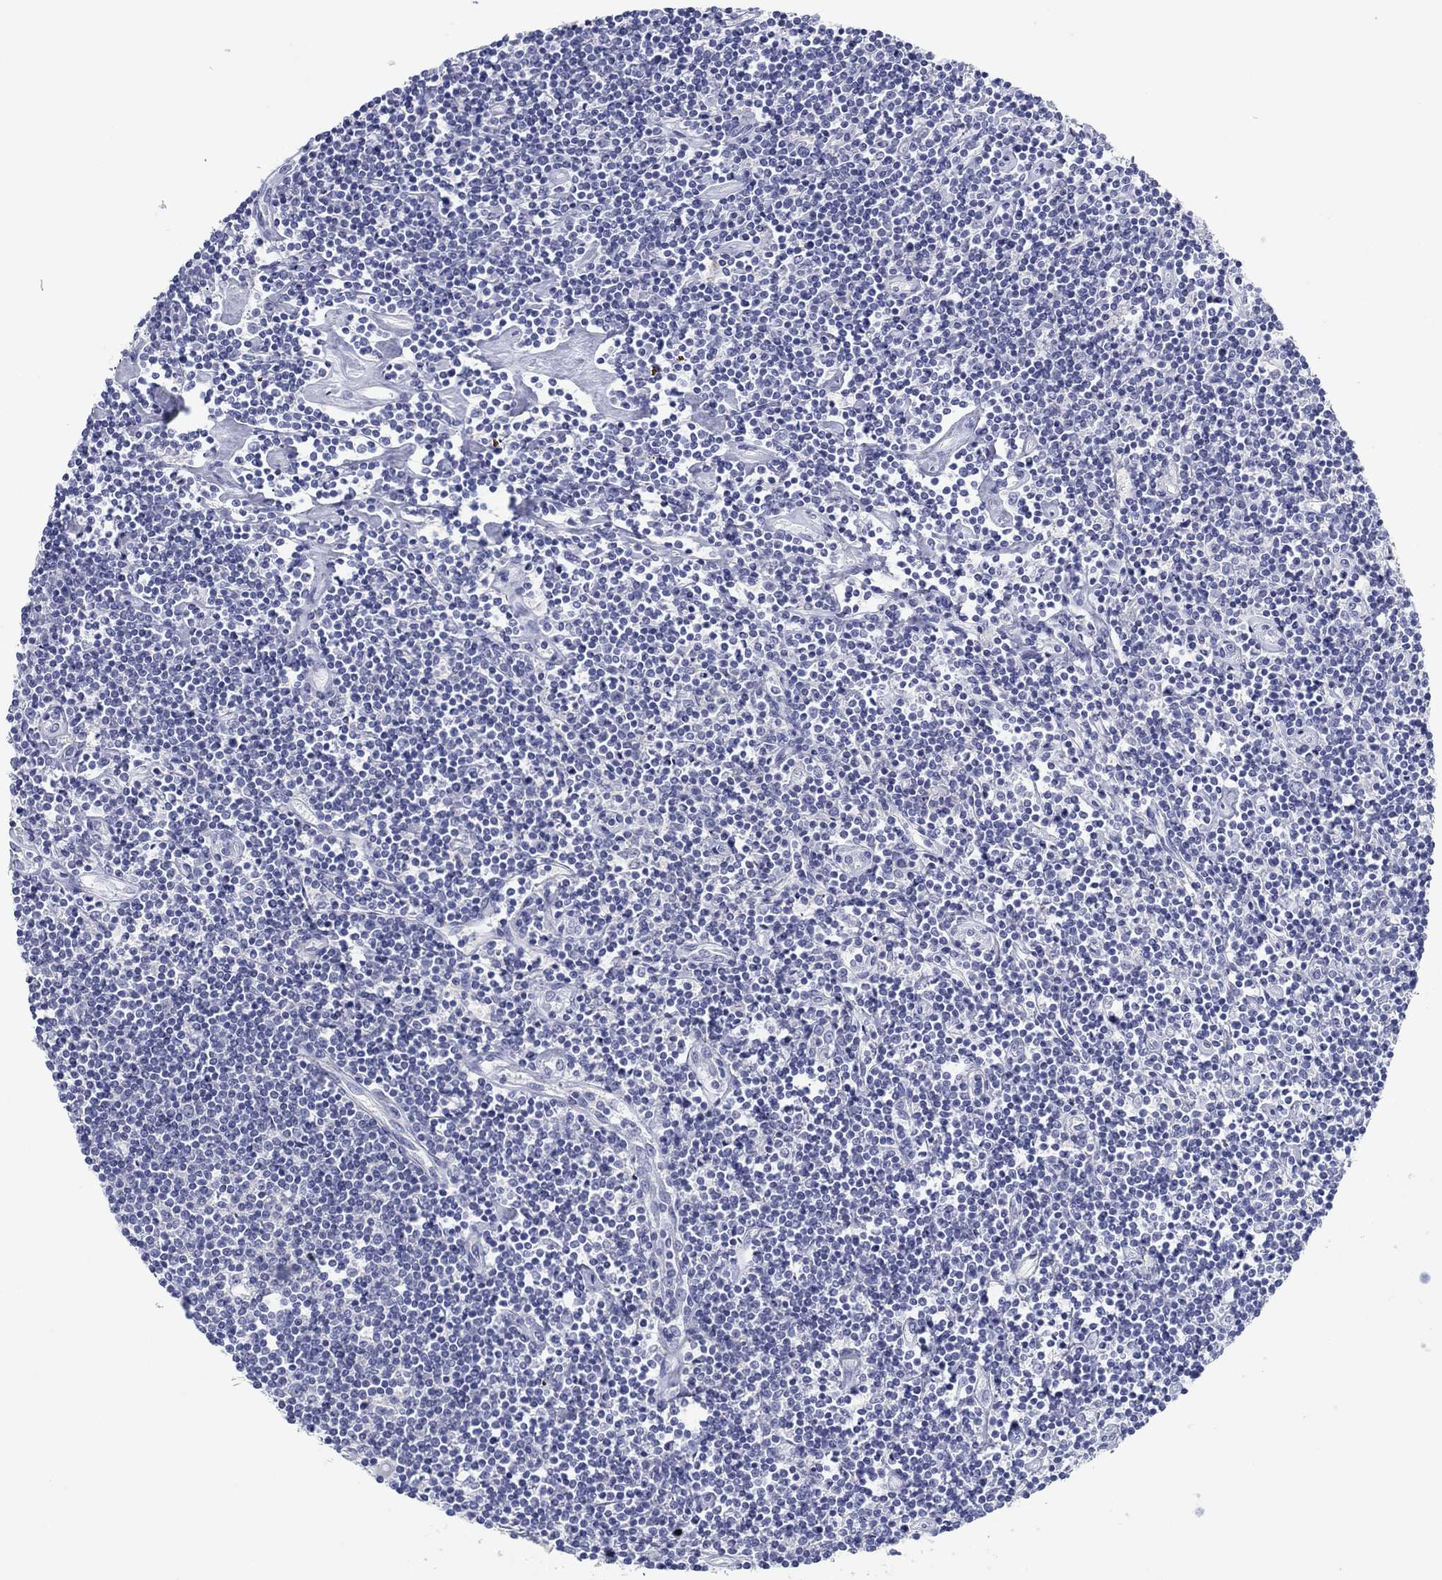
{"staining": {"intensity": "negative", "quantity": "none", "location": "none"}, "tissue": "lymphoma", "cell_type": "Tumor cells", "image_type": "cancer", "snomed": [{"axis": "morphology", "description": "Hodgkin's disease, NOS"}, {"axis": "topography", "description": "Lymph node"}], "caption": "DAB immunohistochemical staining of Hodgkin's disease displays no significant positivity in tumor cells.", "gene": "ATP4A", "patient": {"sex": "male", "age": 40}}